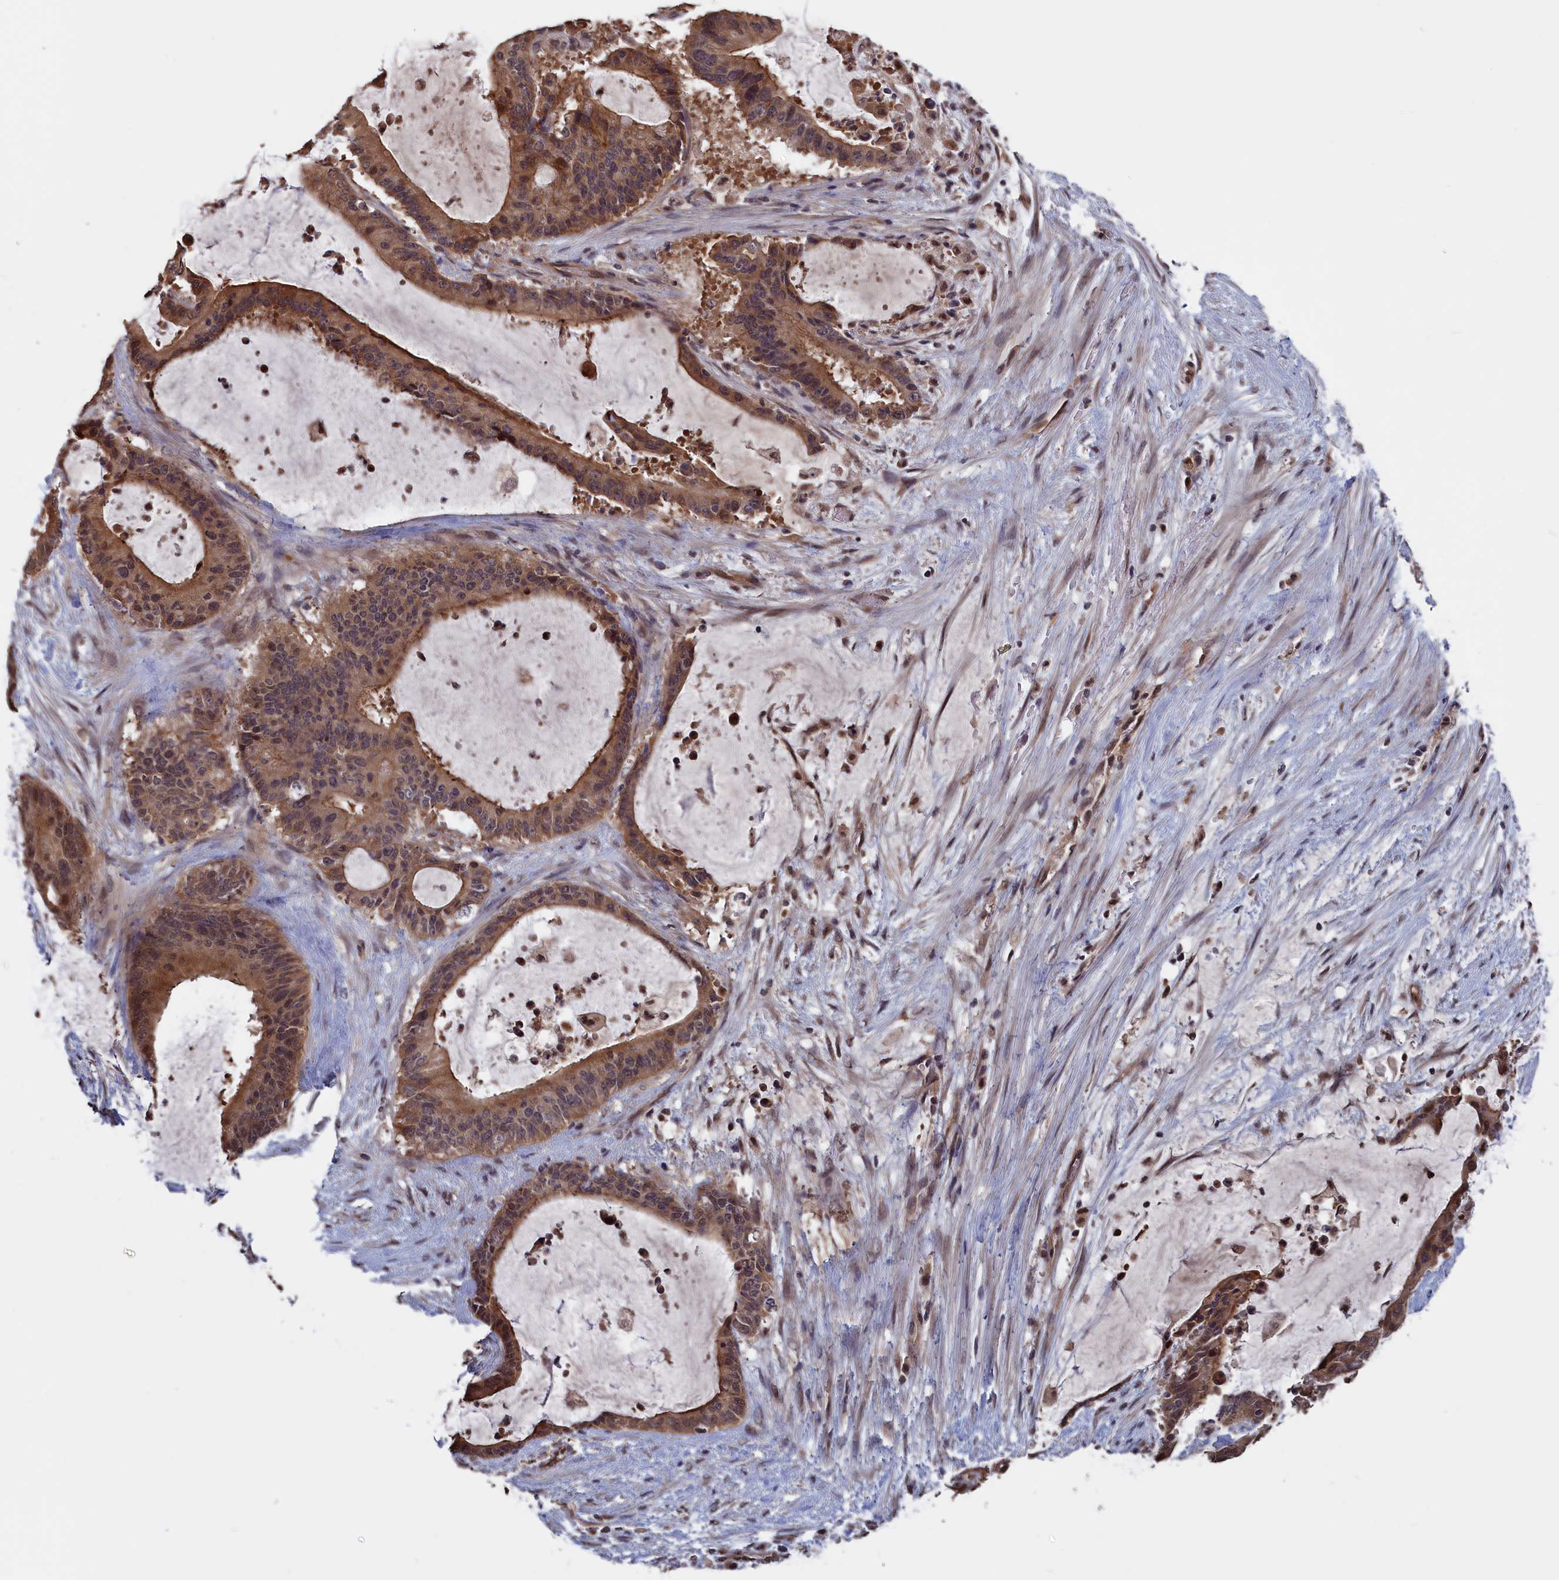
{"staining": {"intensity": "moderate", "quantity": ">75%", "location": "cytoplasmic/membranous,nuclear"}, "tissue": "liver cancer", "cell_type": "Tumor cells", "image_type": "cancer", "snomed": [{"axis": "morphology", "description": "Normal tissue, NOS"}, {"axis": "morphology", "description": "Cholangiocarcinoma"}, {"axis": "topography", "description": "Liver"}, {"axis": "topography", "description": "Peripheral nerve tissue"}], "caption": "DAB immunohistochemical staining of human liver cholangiocarcinoma exhibits moderate cytoplasmic/membranous and nuclear protein staining in approximately >75% of tumor cells.", "gene": "PLP2", "patient": {"sex": "female", "age": 73}}